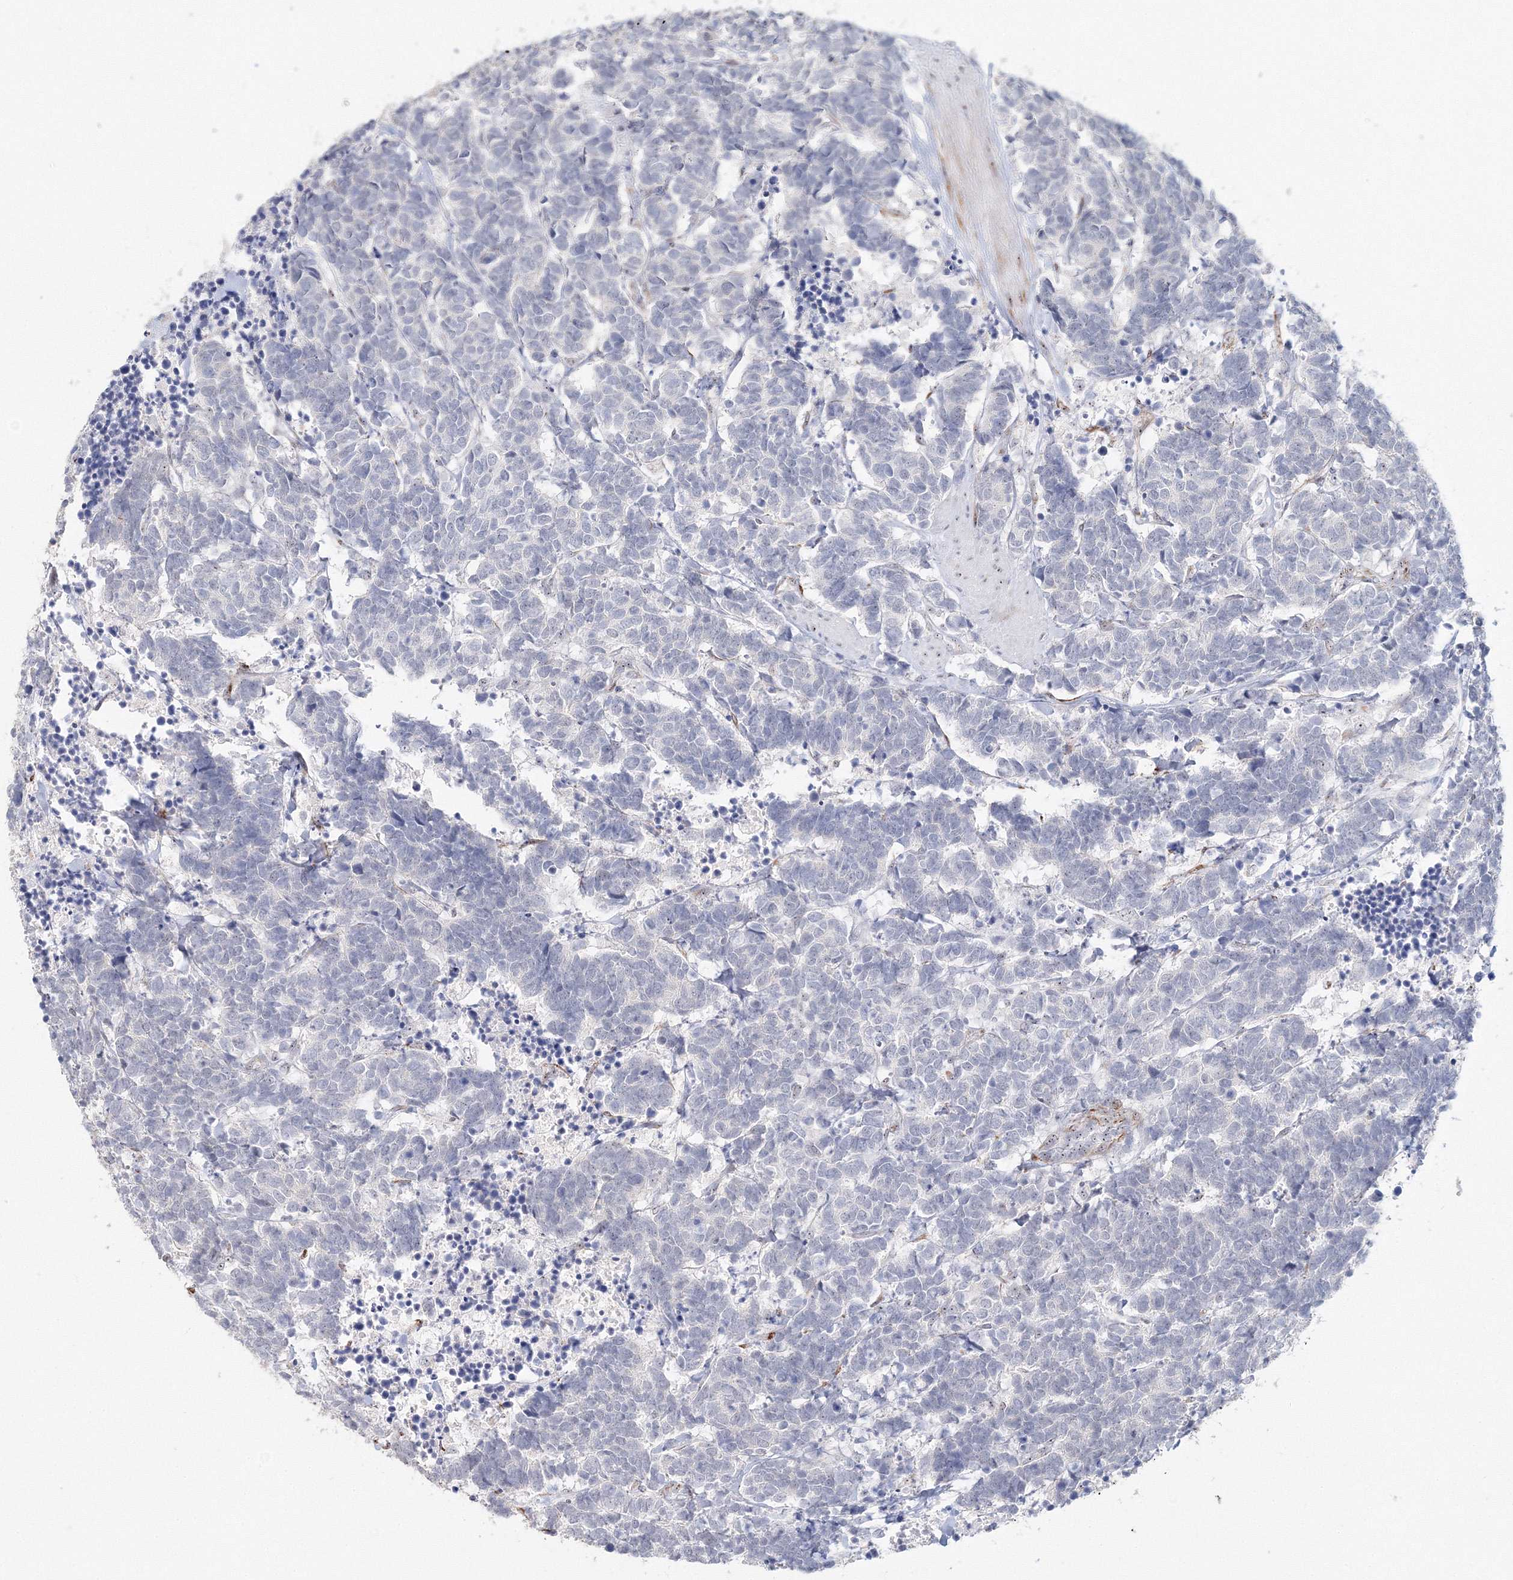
{"staining": {"intensity": "negative", "quantity": "none", "location": "none"}, "tissue": "carcinoid", "cell_type": "Tumor cells", "image_type": "cancer", "snomed": [{"axis": "morphology", "description": "Carcinoma, NOS"}, {"axis": "morphology", "description": "Carcinoid, malignant, NOS"}, {"axis": "topography", "description": "Urinary bladder"}], "caption": "An immunohistochemistry micrograph of malignant carcinoid is shown. There is no staining in tumor cells of malignant carcinoid.", "gene": "SIRT7", "patient": {"sex": "male", "age": 57}}